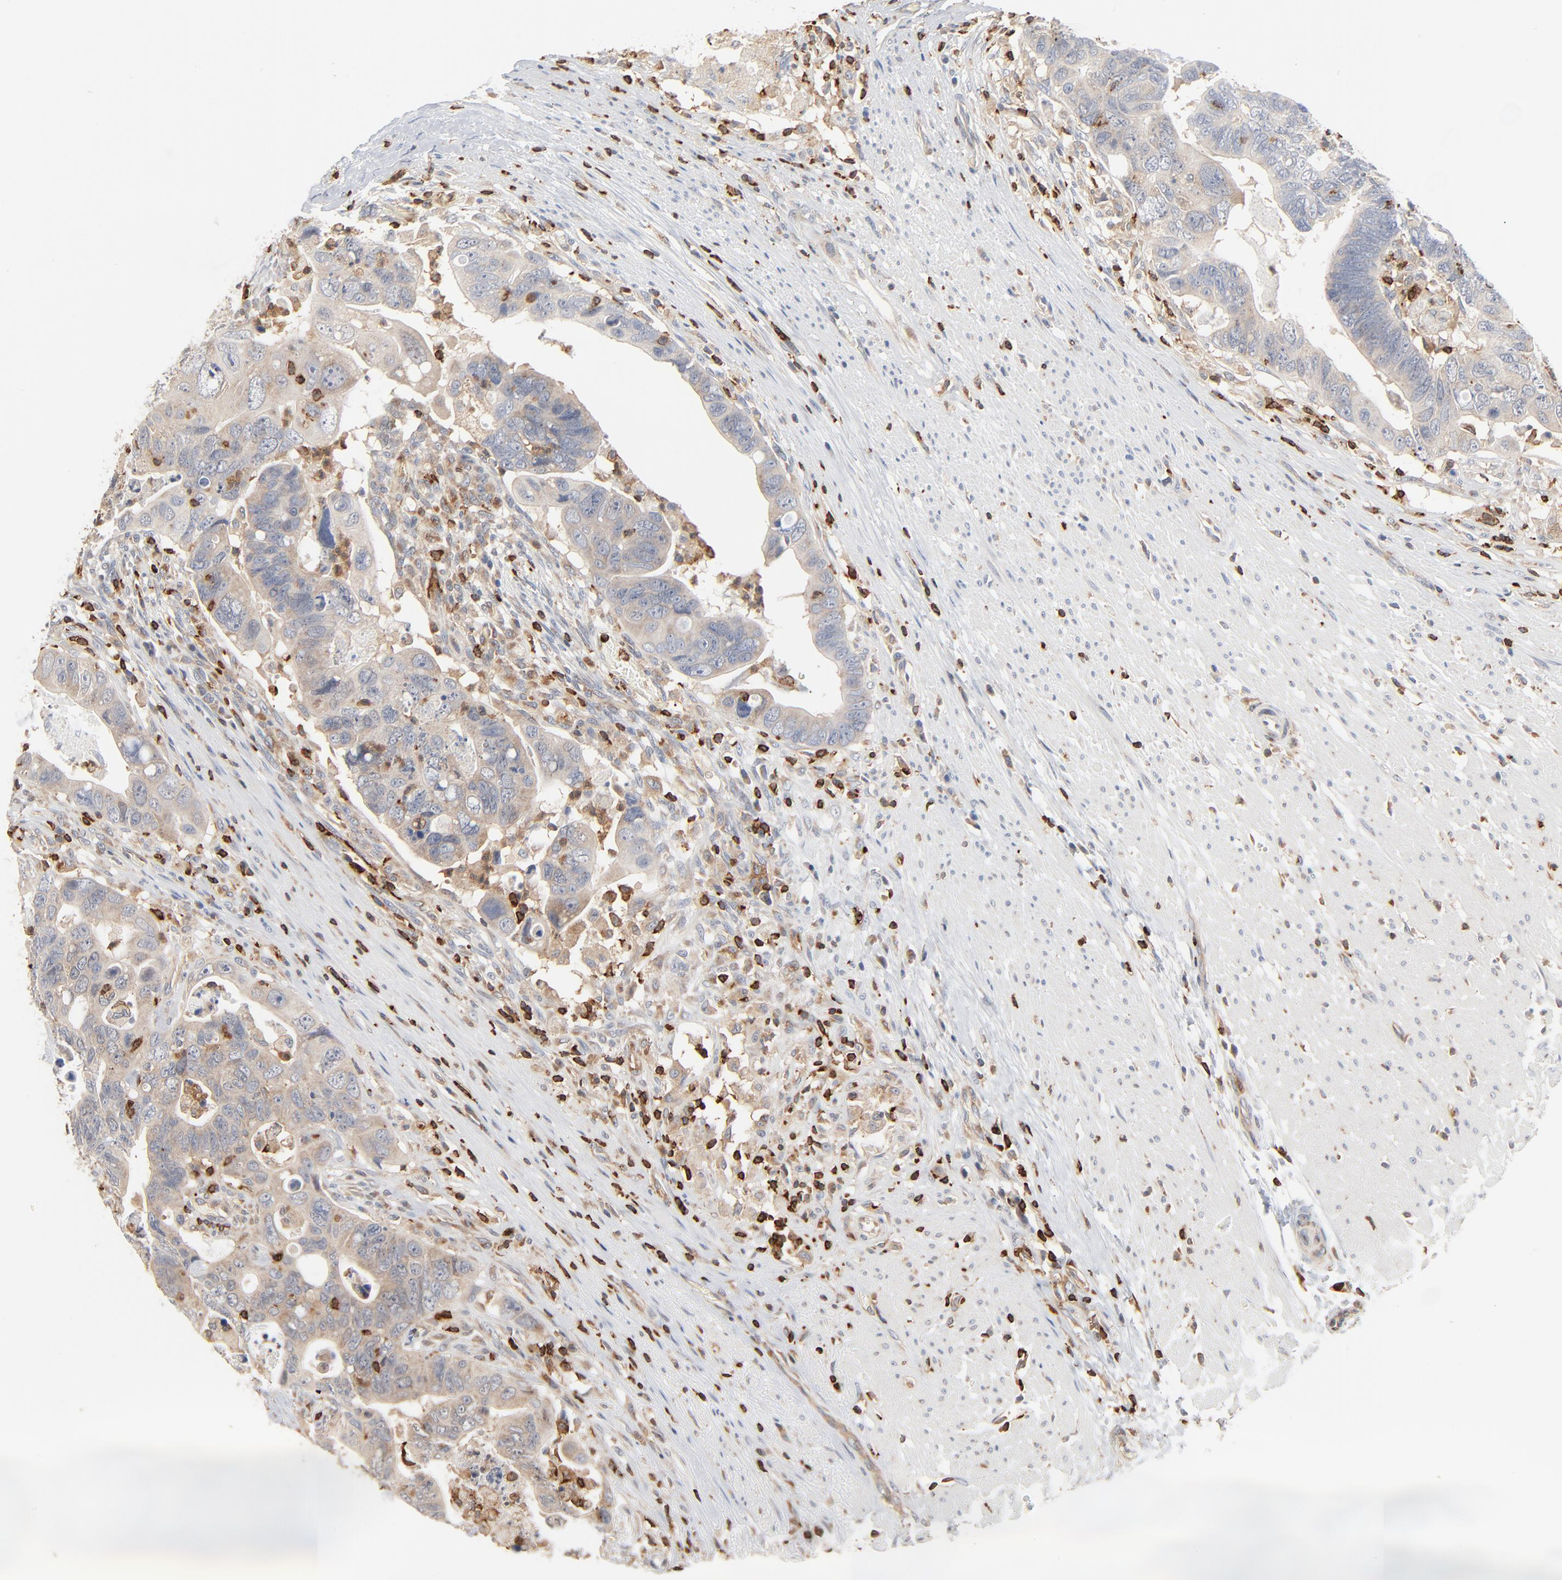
{"staining": {"intensity": "weak", "quantity": ">75%", "location": "cytoplasmic/membranous"}, "tissue": "colorectal cancer", "cell_type": "Tumor cells", "image_type": "cancer", "snomed": [{"axis": "morphology", "description": "Adenocarcinoma, NOS"}, {"axis": "topography", "description": "Rectum"}], "caption": "The image exhibits a brown stain indicating the presence of a protein in the cytoplasmic/membranous of tumor cells in colorectal cancer.", "gene": "SH3KBP1", "patient": {"sex": "male", "age": 53}}